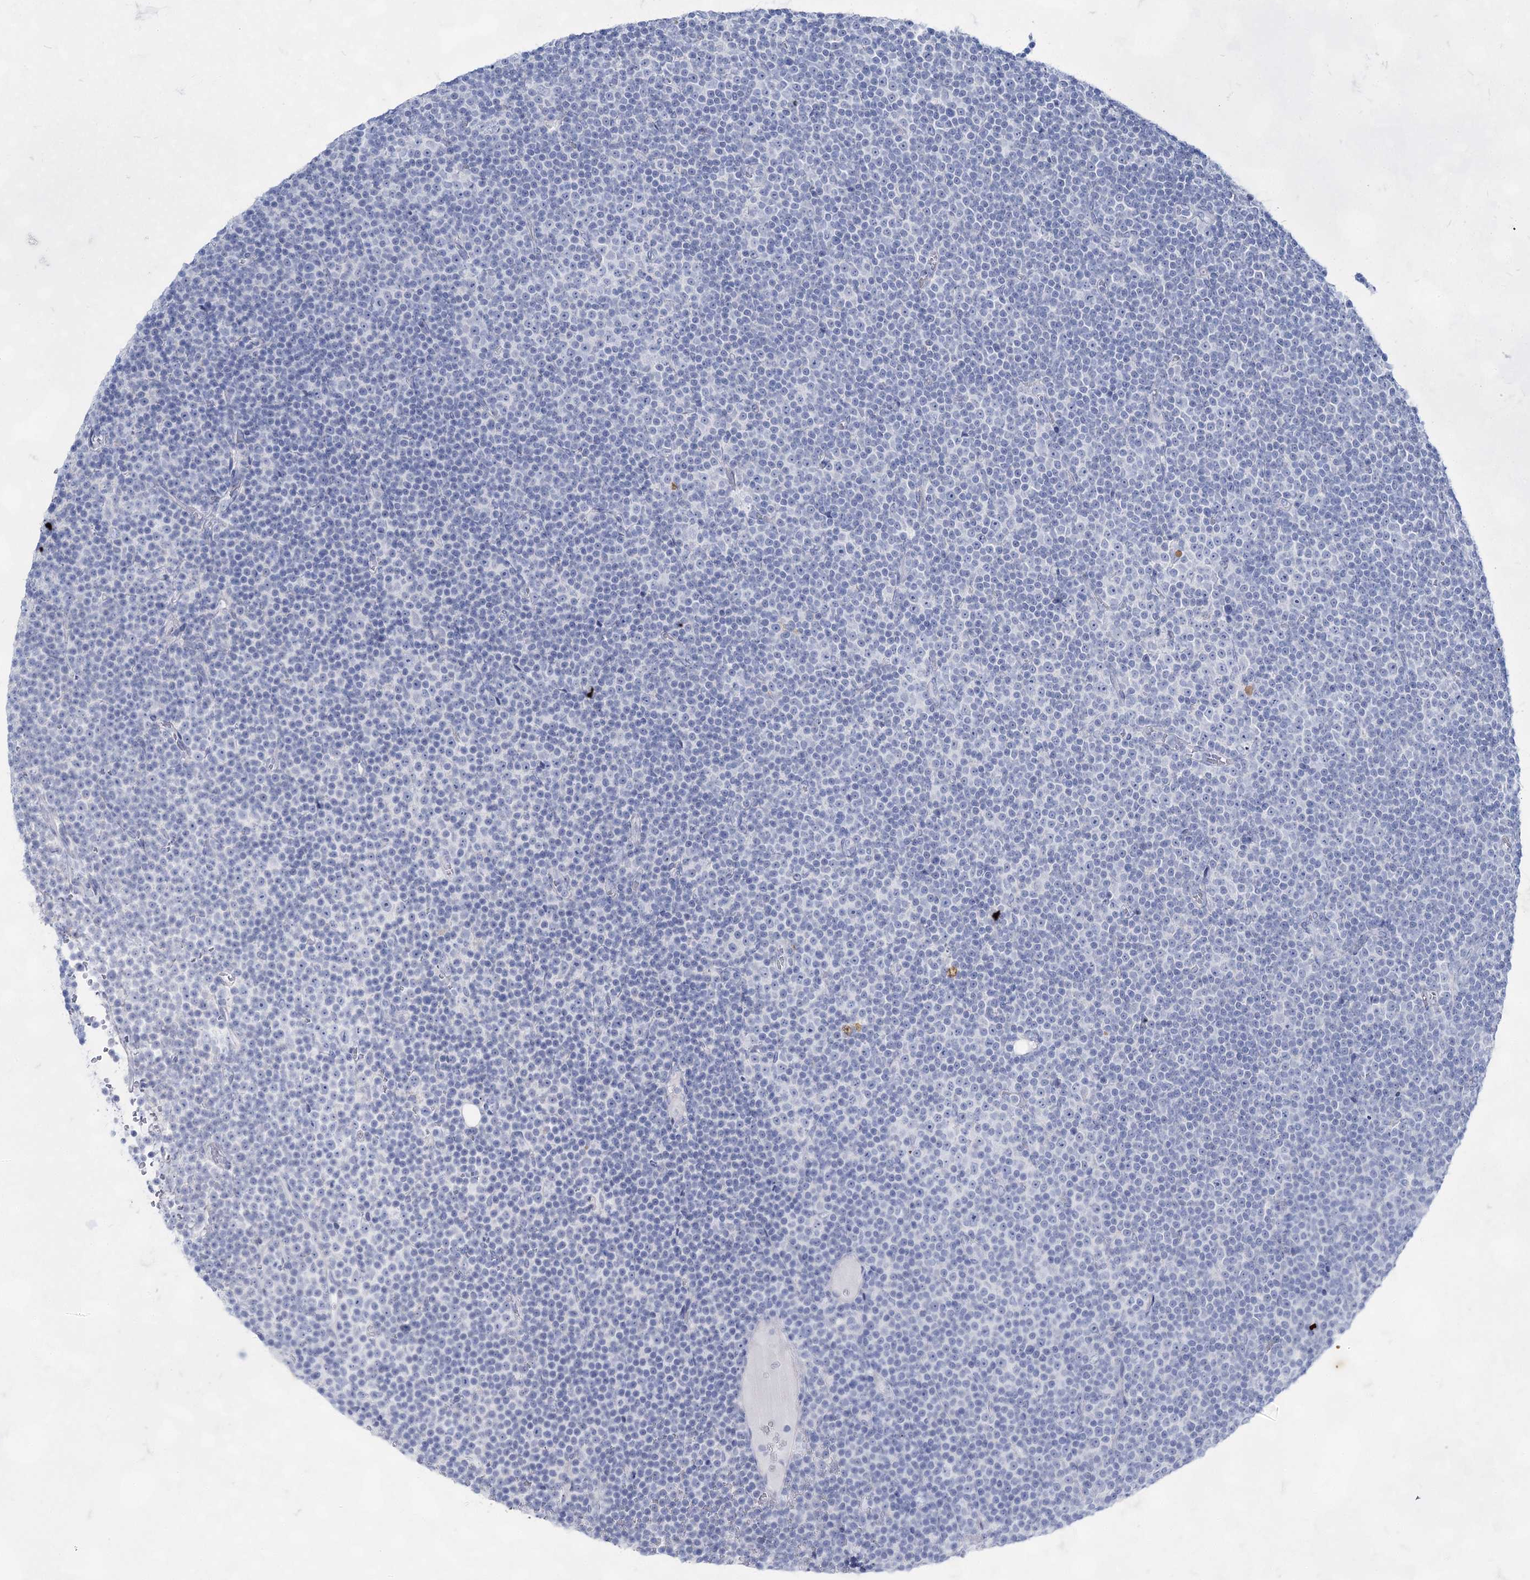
{"staining": {"intensity": "negative", "quantity": "none", "location": "none"}, "tissue": "lymphoma", "cell_type": "Tumor cells", "image_type": "cancer", "snomed": [{"axis": "morphology", "description": "Malignant lymphoma, non-Hodgkin's type, Low grade"}, {"axis": "topography", "description": "Lymph node"}], "caption": "DAB immunohistochemical staining of human lymphoma exhibits no significant staining in tumor cells. The staining is performed using DAB (3,3'-diaminobenzidine) brown chromogen with nuclei counter-stained in using hematoxylin.", "gene": "ACRV1", "patient": {"sex": "female", "age": 67}}